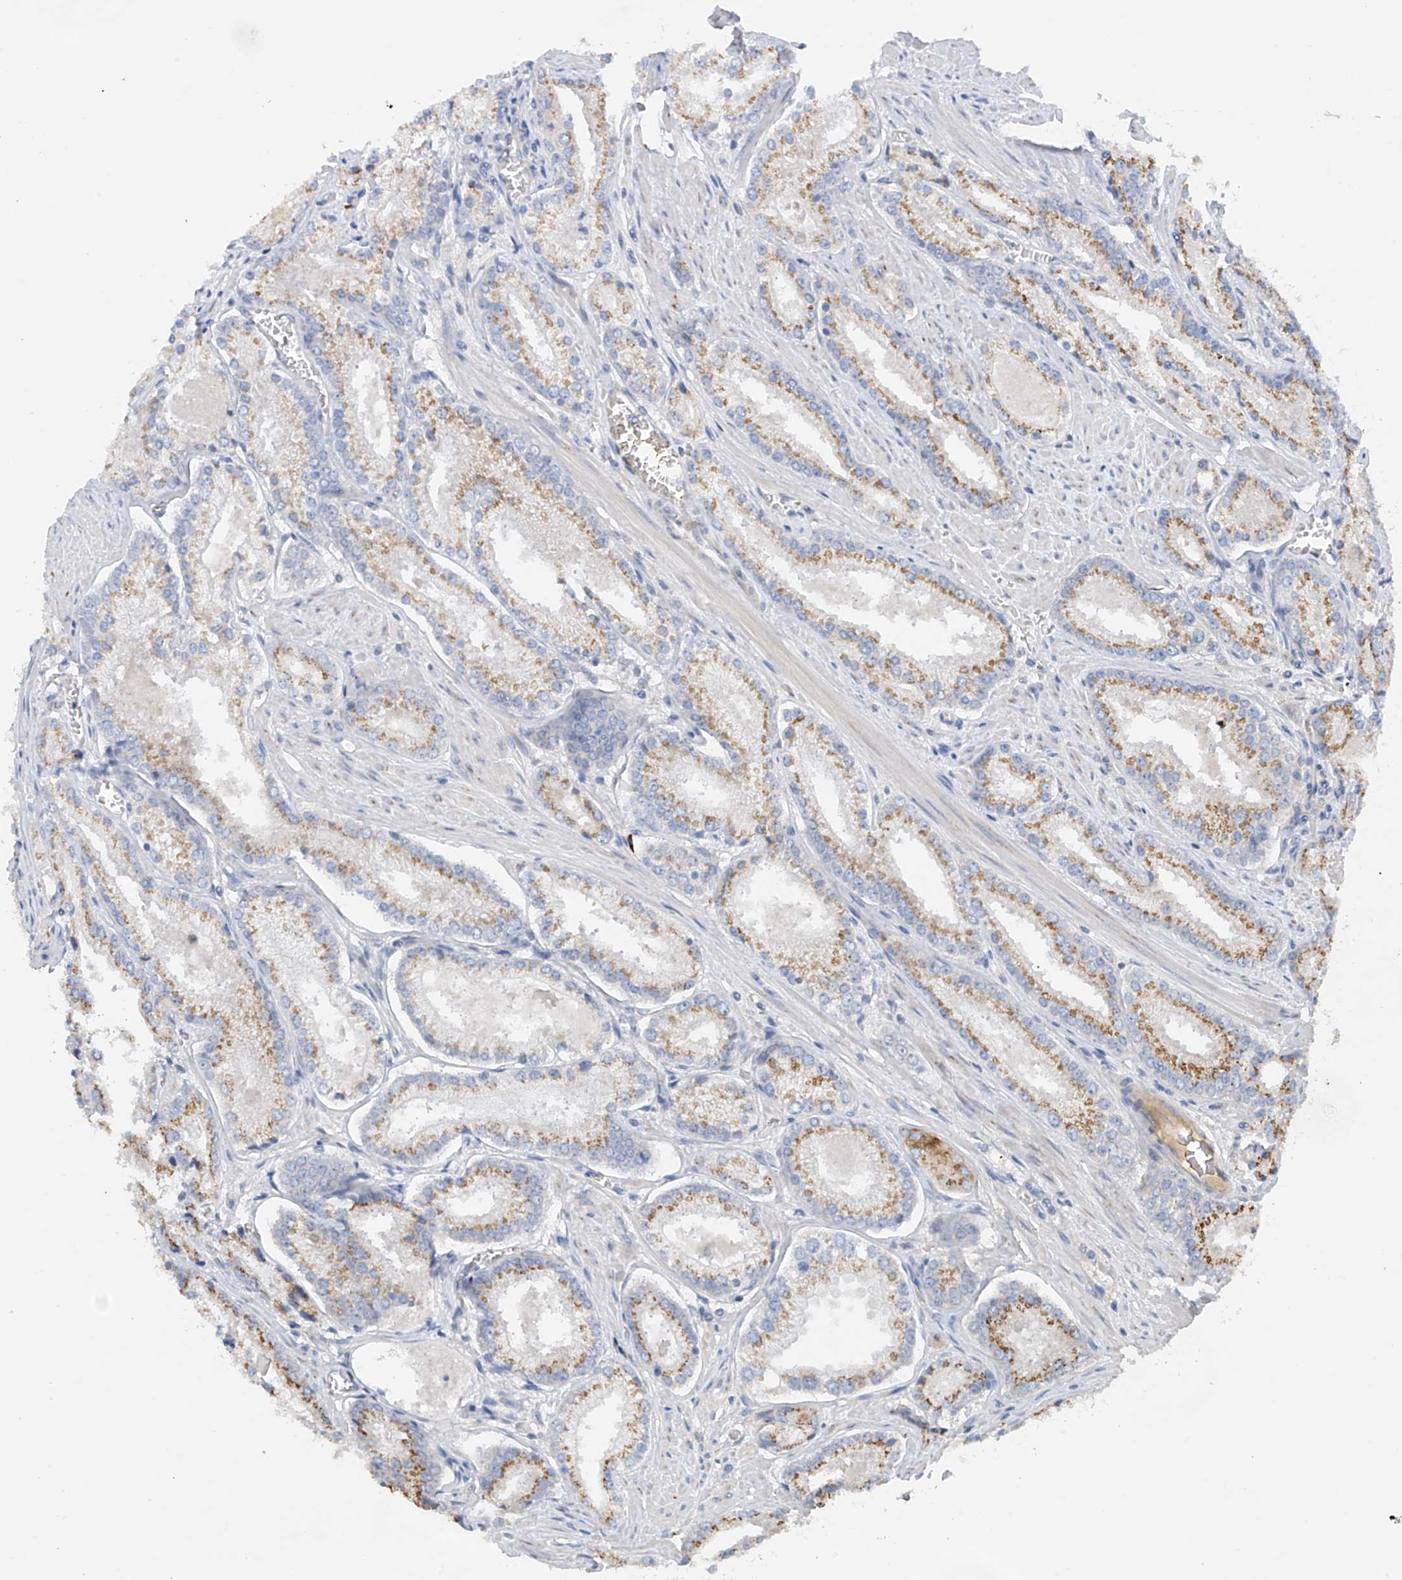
{"staining": {"intensity": "moderate", "quantity": "25%-75%", "location": "cytoplasmic/membranous"}, "tissue": "prostate cancer", "cell_type": "Tumor cells", "image_type": "cancer", "snomed": [{"axis": "morphology", "description": "Adenocarcinoma, Low grade"}, {"axis": "topography", "description": "Prostate"}], "caption": "Prostate adenocarcinoma (low-grade) was stained to show a protein in brown. There is medium levels of moderate cytoplasmic/membranous expression in about 25%-75% of tumor cells.", "gene": "SLC5A11", "patient": {"sex": "male", "age": 54}}